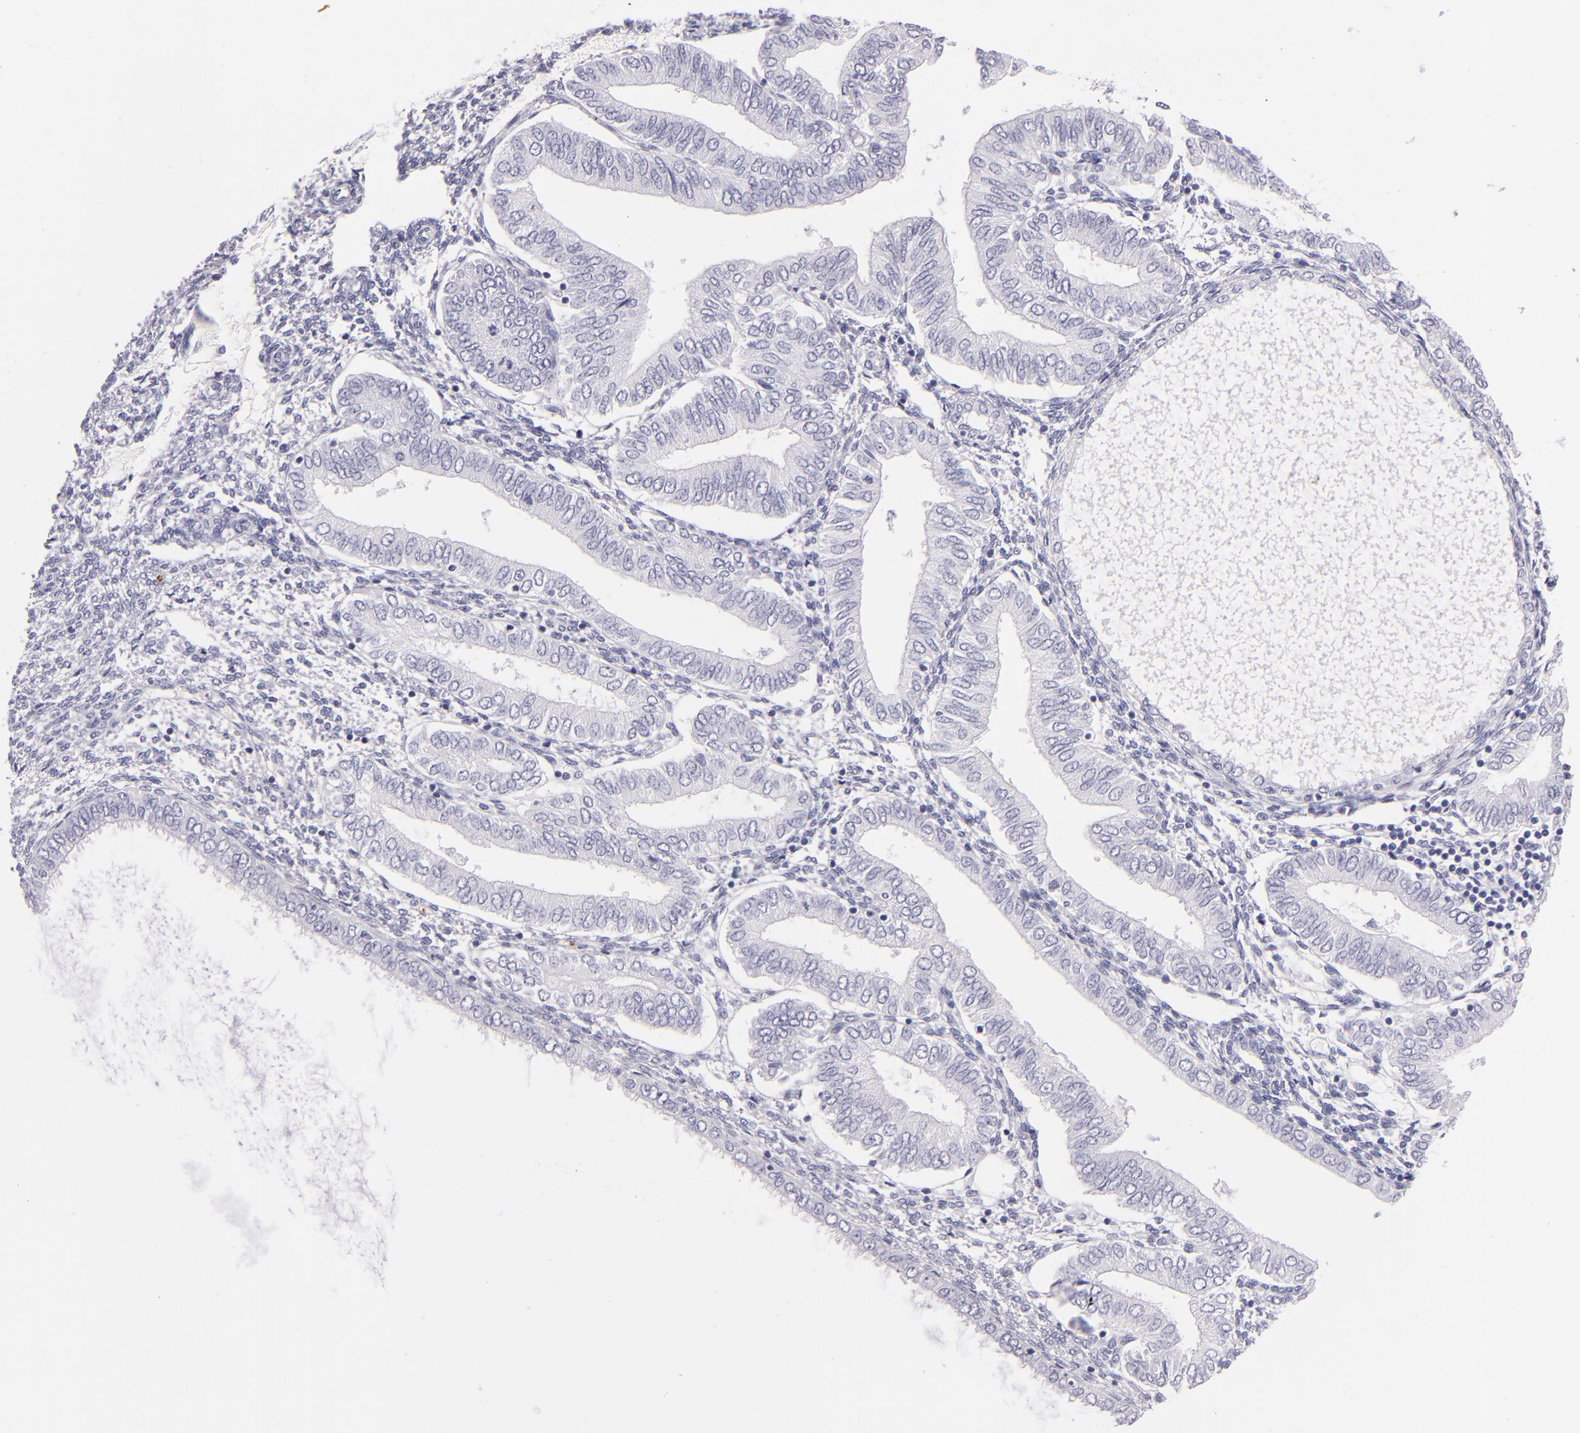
{"staining": {"intensity": "negative", "quantity": "none", "location": "none"}, "tissue": "endometrial cancer", "cell_type": "Tumor cells", "image_type": "cancer", "snomed": [{"axis": "morphology", "description": "Adenocarcinoma, NOS"}, {"axis": "topography", "description": "Endometrium"}], "caption": "Endometrial cancer was stained to show a protein in brown. There is no significant expression in tumor cells.", "gene": "GP1BA", "patient": {"sex": "female", "age": 51}}